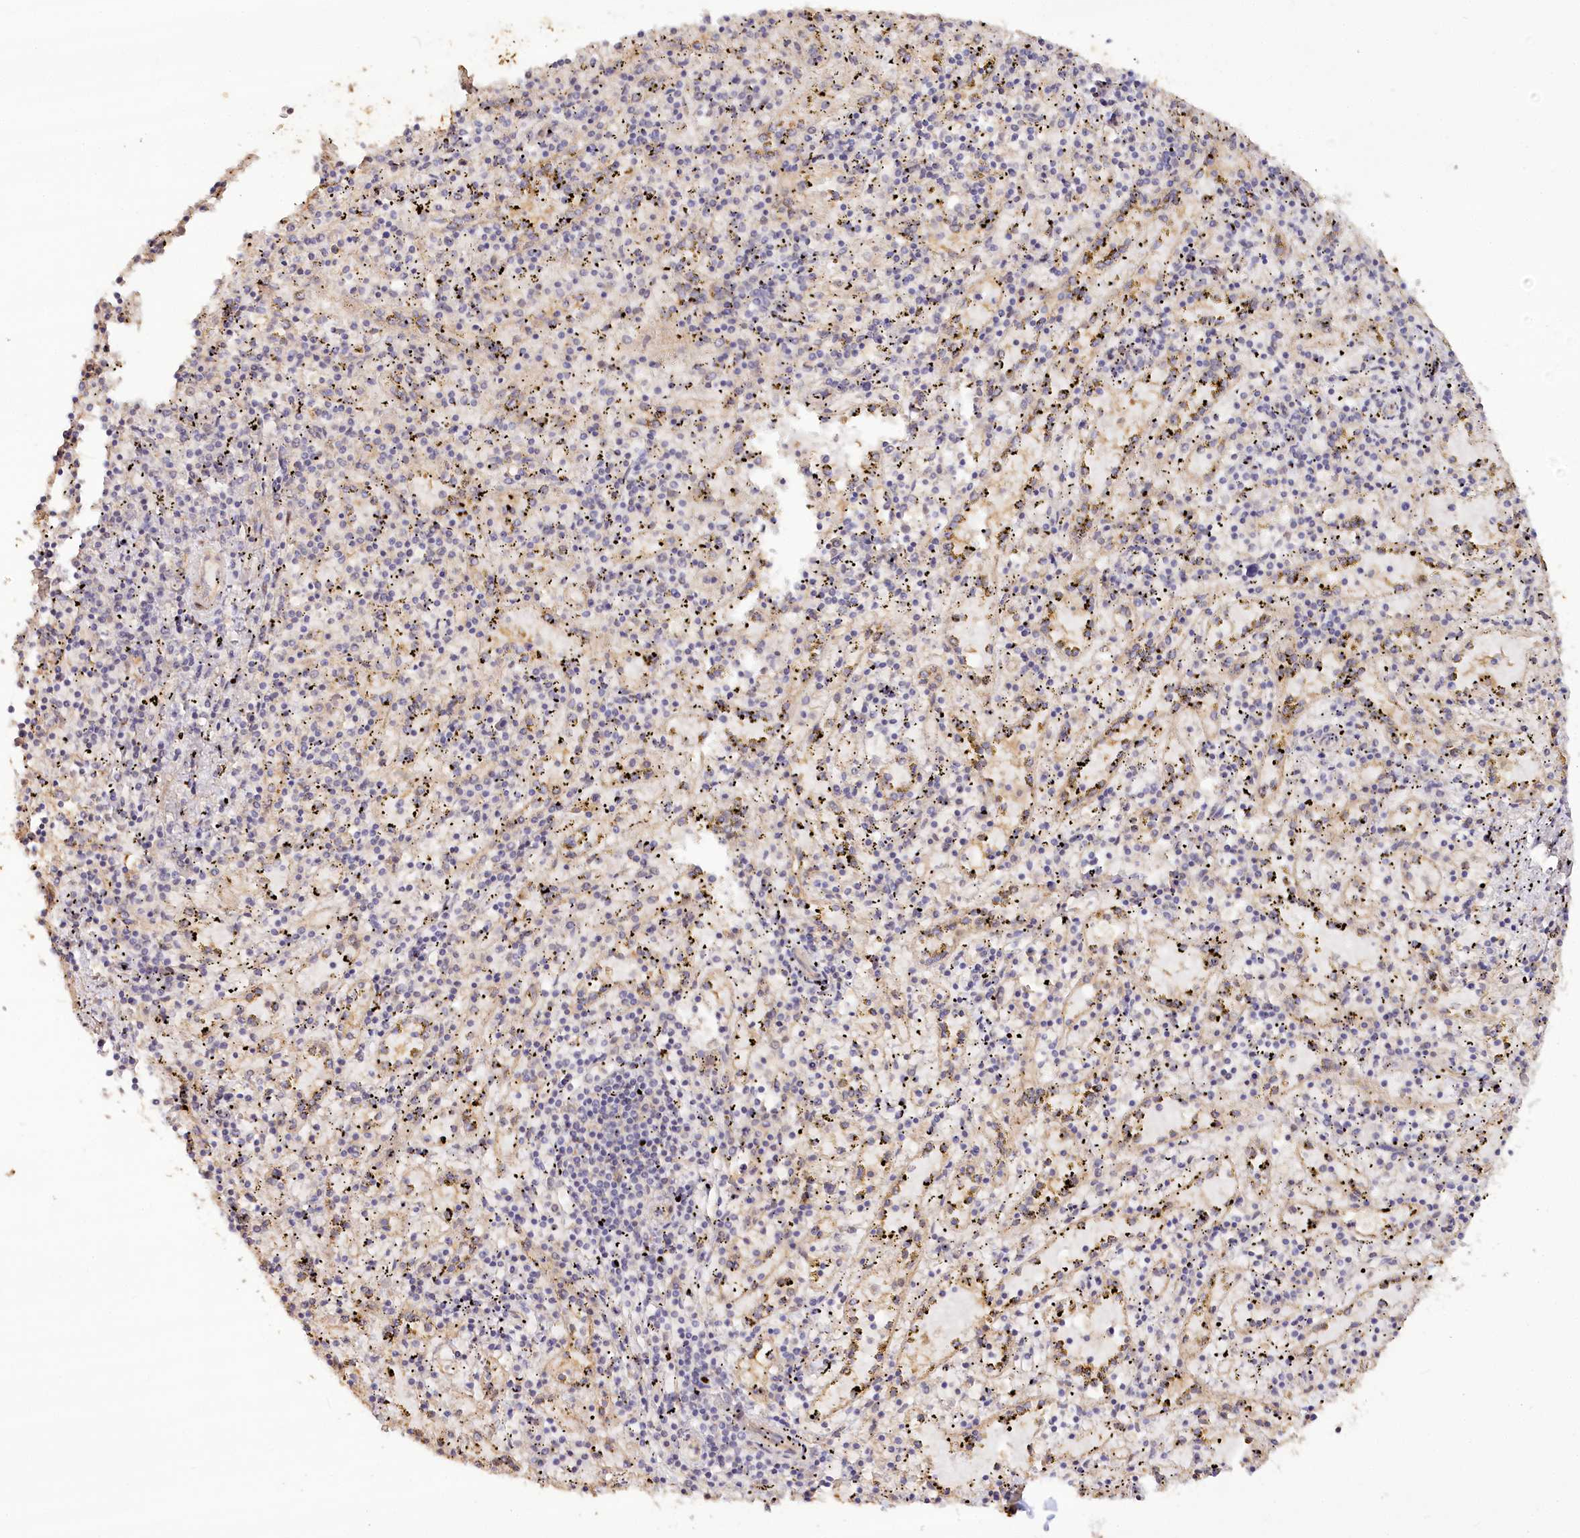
{"staining": {"intensity": "weak", "quantity": "<25%", "location": "cytoplasmic/membranous"}, "tissue": "spleen", "cell_type": "Cells in red pulp", "image_type": "normal", "snomed": [{"axis": "morphology", "description": "Normal tissue, NOS"}, {"axis": "topography", "description": "Spleen"}], "caption": "Cells in red pulp are negative for protein expression in benign human spleen. The staining was performed using DAB to visualize the protein expression in brown, while the nuclei were stained in blue with hematoxylin (Magnification: 20x).", "gene": "IRAK1BP1", "patient": {"sex": "male", "age": 11}}